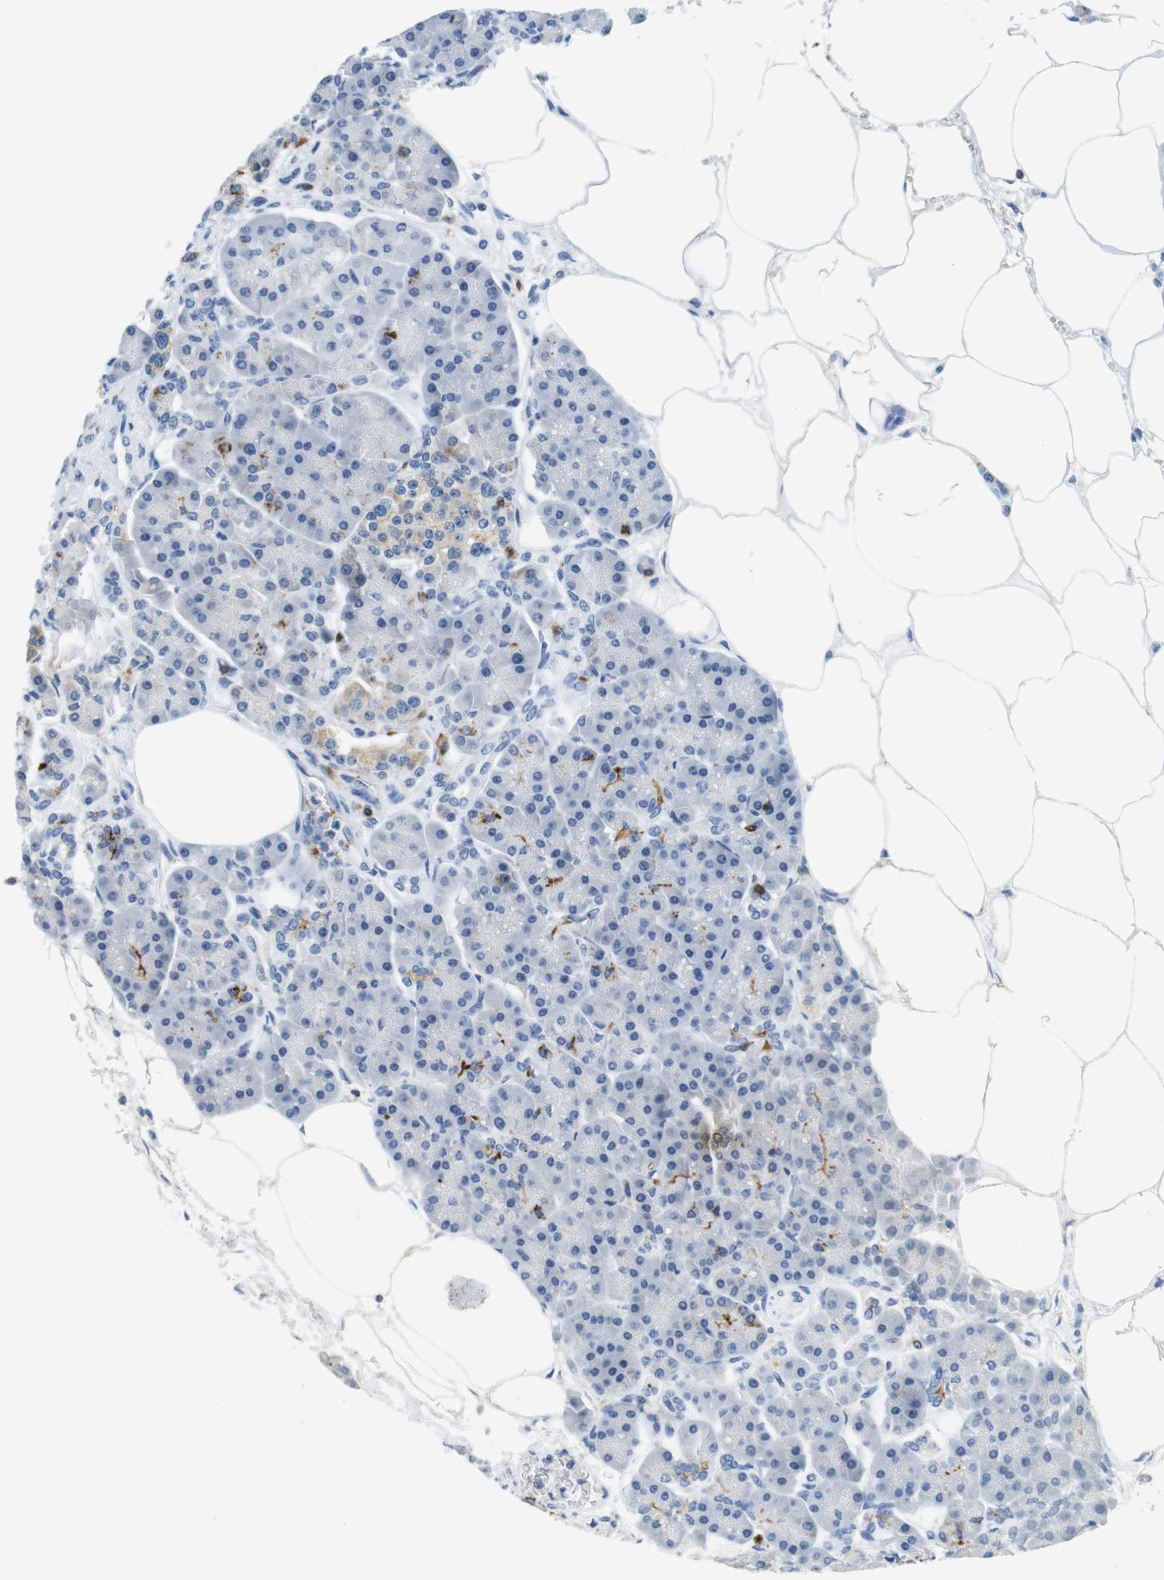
{"staining": {"intensity": "negative", "quantity": "none", "location": "none"}, "tissue": "pancreas", "cell_type": "Exocrine glandular cells", "image_type": "normal", "snomed": [{"axis": "morphology", "description": "Normal tissue, NOS"}, {"axis": "topography", "description": "Pancreas"}], "caption": "Immunohistochemistry (IHC) of benign human pancreas displays no positivity in exocrine glandular cells.", "gene": "LAT", "patient": {"sex": "female", "age": 70}}